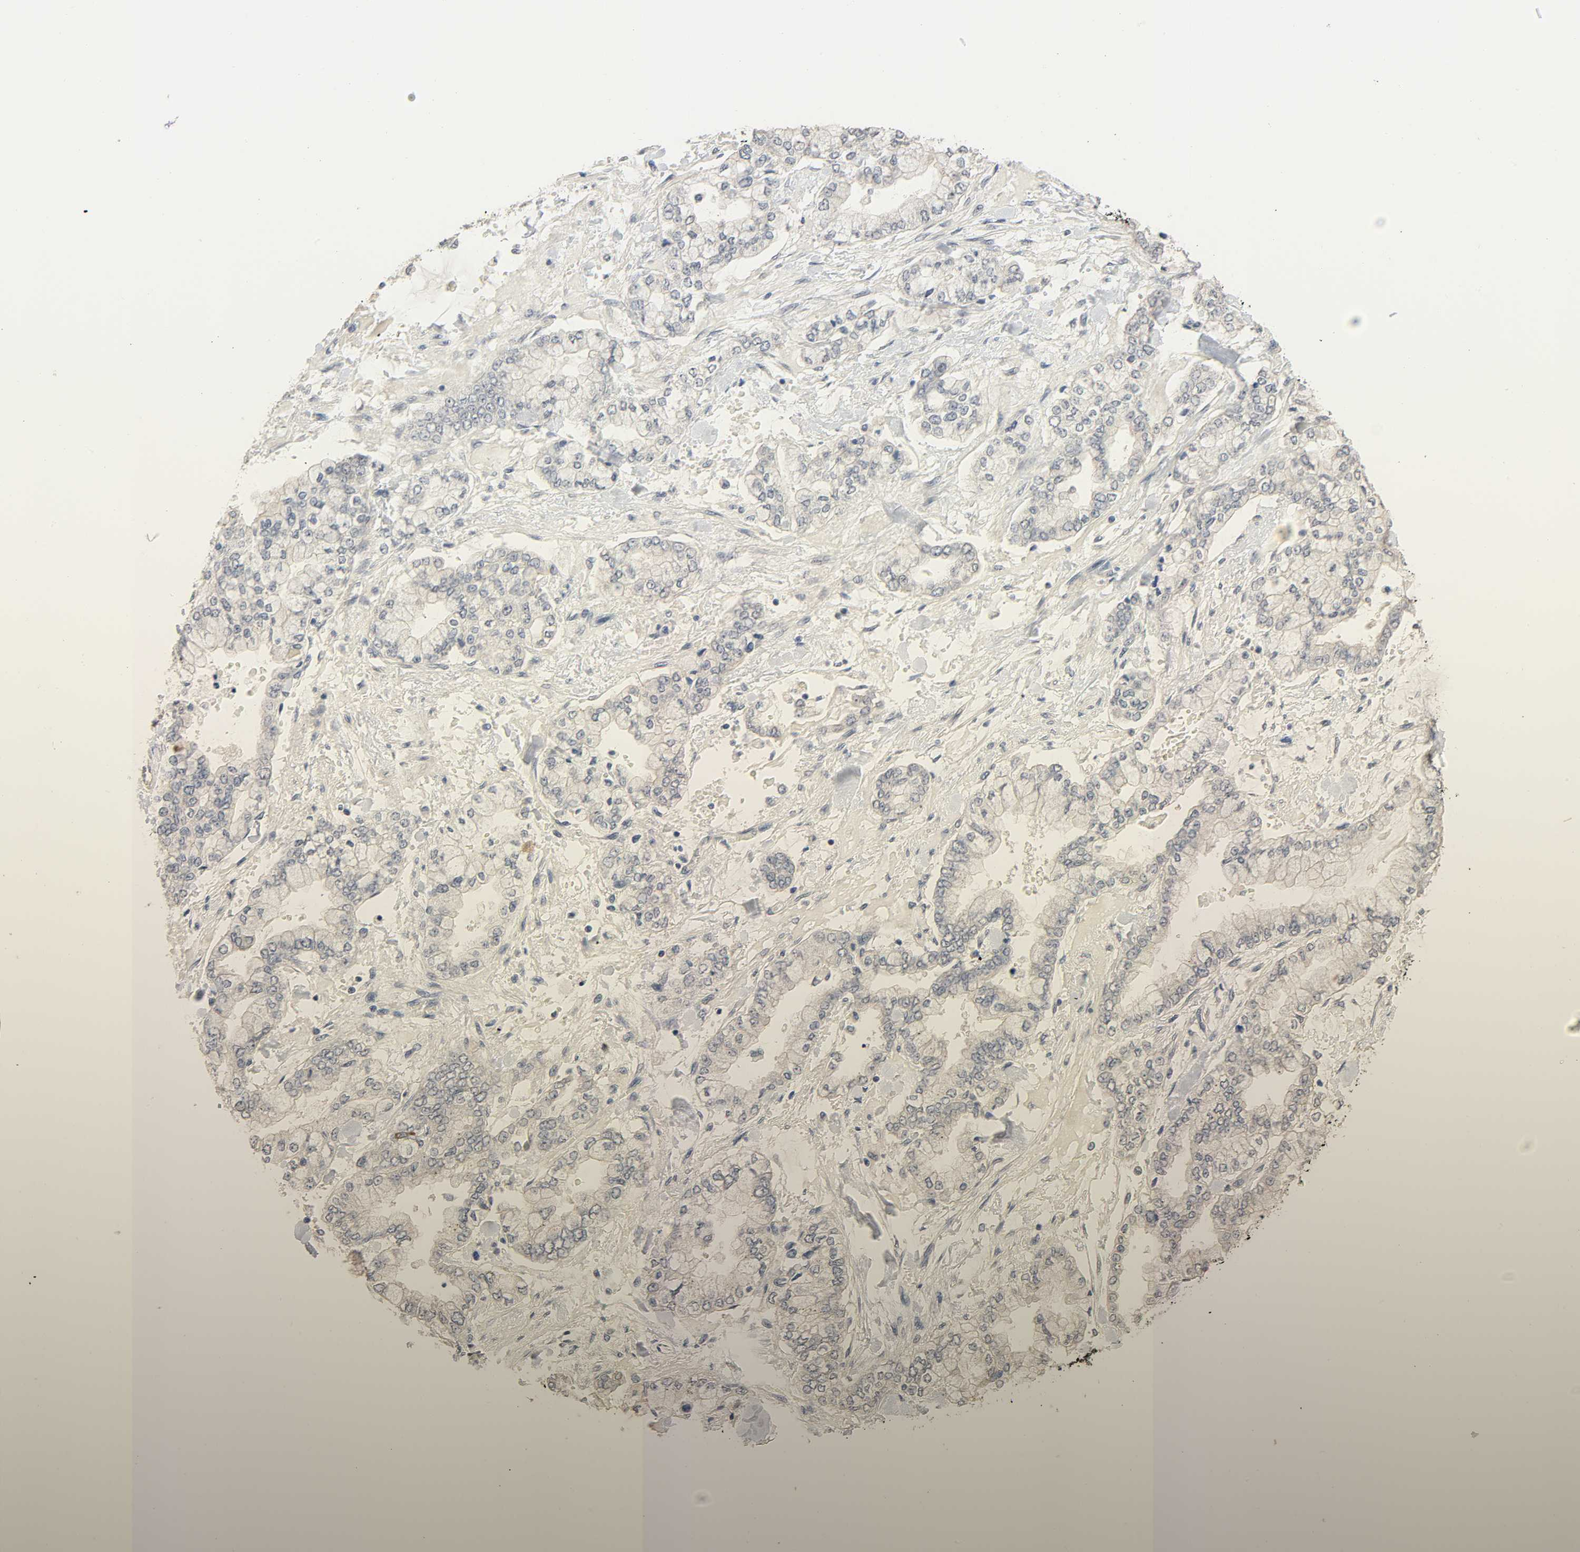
{"staining": {"intensity": "negative", "quantity": "none", "location": "none"}, "tissue": "stomach cancer", "cell_type": "Tumor cells", "image_type": "cancer", "snomed": [{"axis": "morphology", "description": "Normal tissue, NOS"}, {"axis": "morphology", "description": "Adenocarcinoma, NOS"}, {"axis": "topography", "description": "Stomach, upper"}, {"axis": "topography", "description": "Stomach"}], "caption": "There is no significant staining in tumor cells of stomach adenocarcinoma.", "gene": "MAGEA8", "patient": {"sex": "male", "age": 76}}